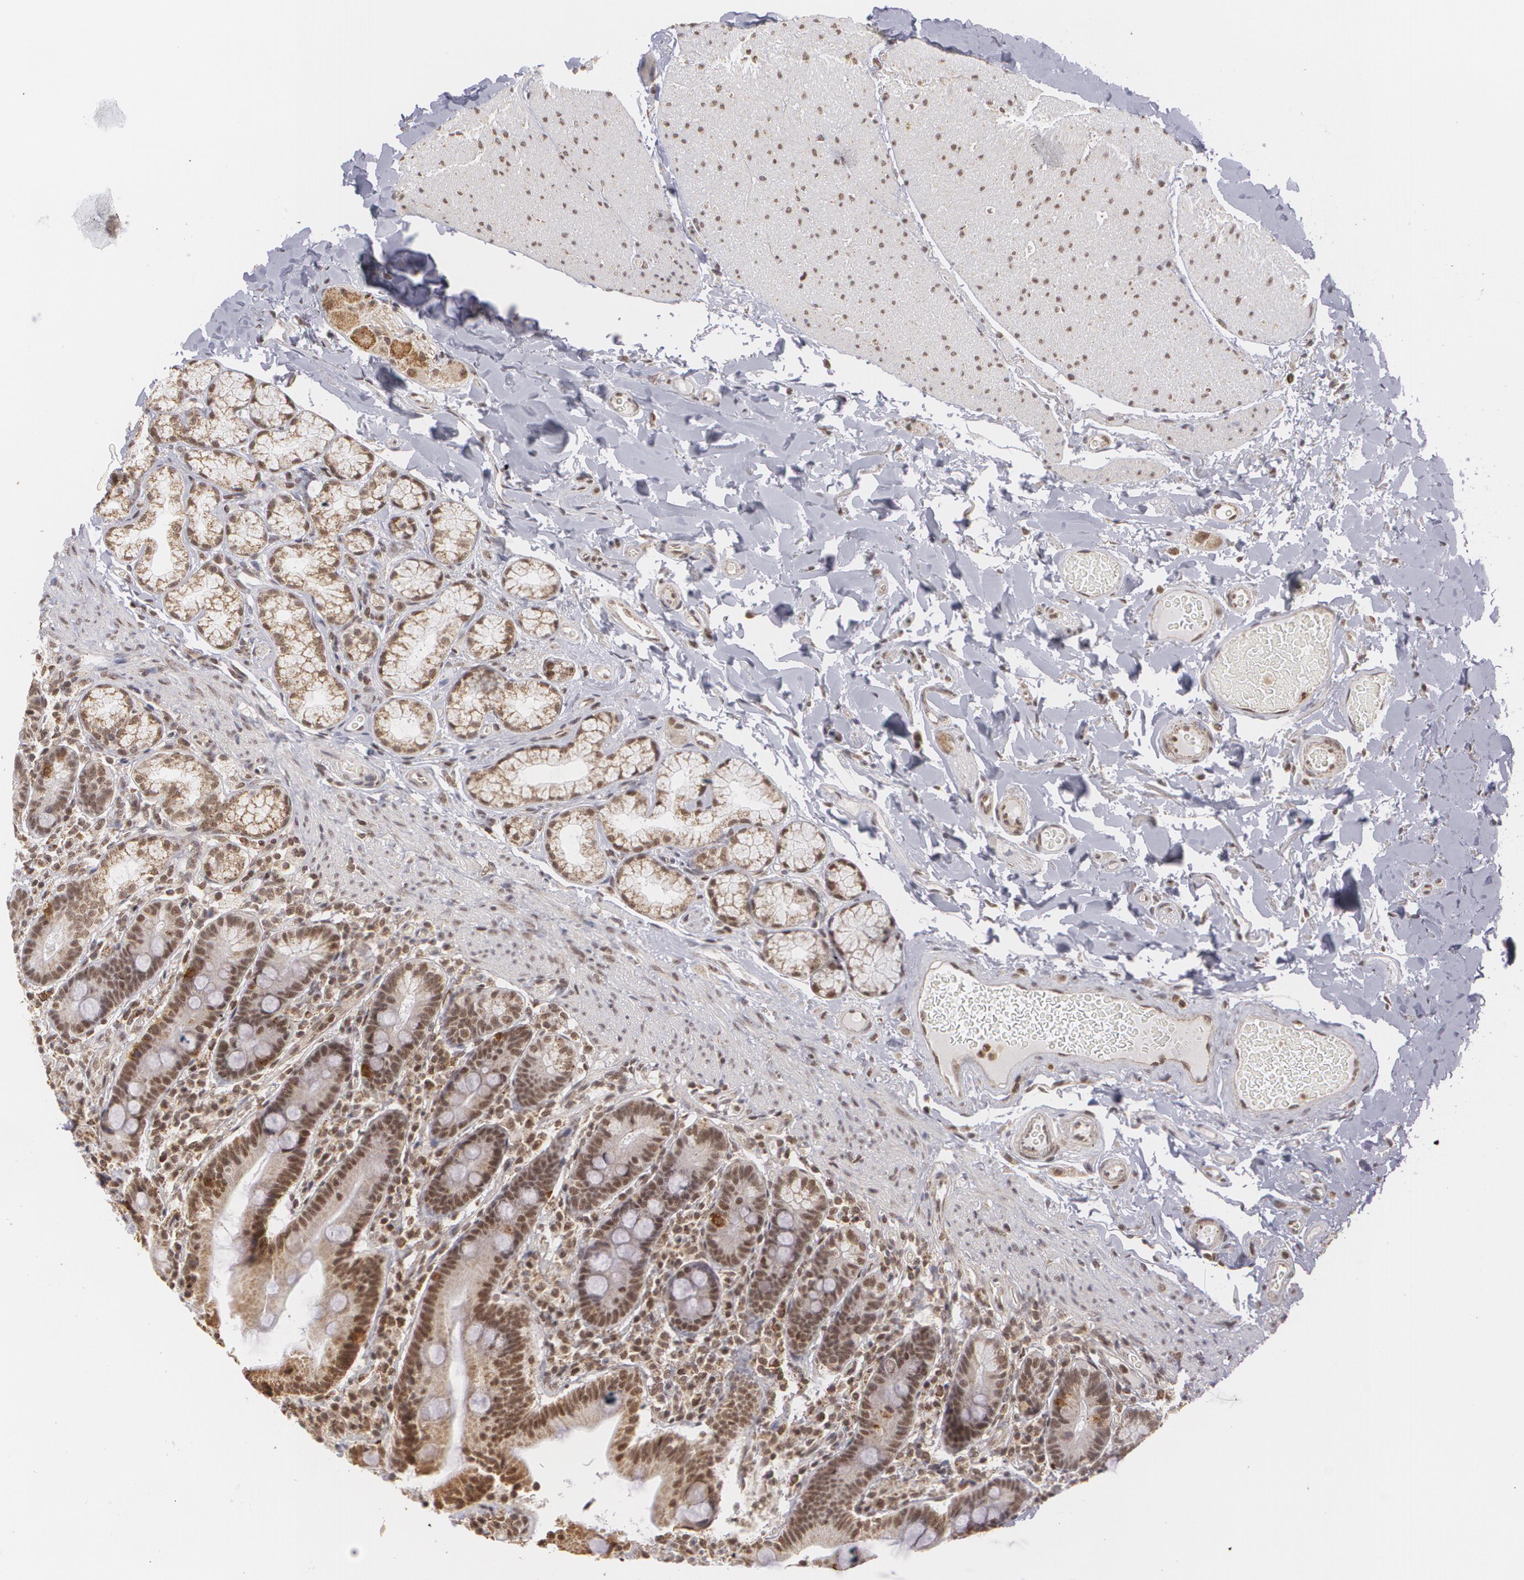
{"staining": {"intensity": "moderate", "quantity": ">75%", "location": "nuclear"}, "tissue": "duodenum", "cell_type": "Glandular cells", "image_type": "normal", "snomed": [{"axis": "morphology", "description": "Normal tissue, NOS"}, {"axis": "topography", "description": "Duodenum"}], "caption": "Immunohistochemical staining of normal duodenum exhibits >75% levels of moderate nuclear protein expression in about >75% of glandular cells. (Stains: DAB in brown, nuclei in blue, Microscopy: brightfield microscopy at high magnification).", "gene": "MXD1", "patient": {"sex": "male", "age": 73}}